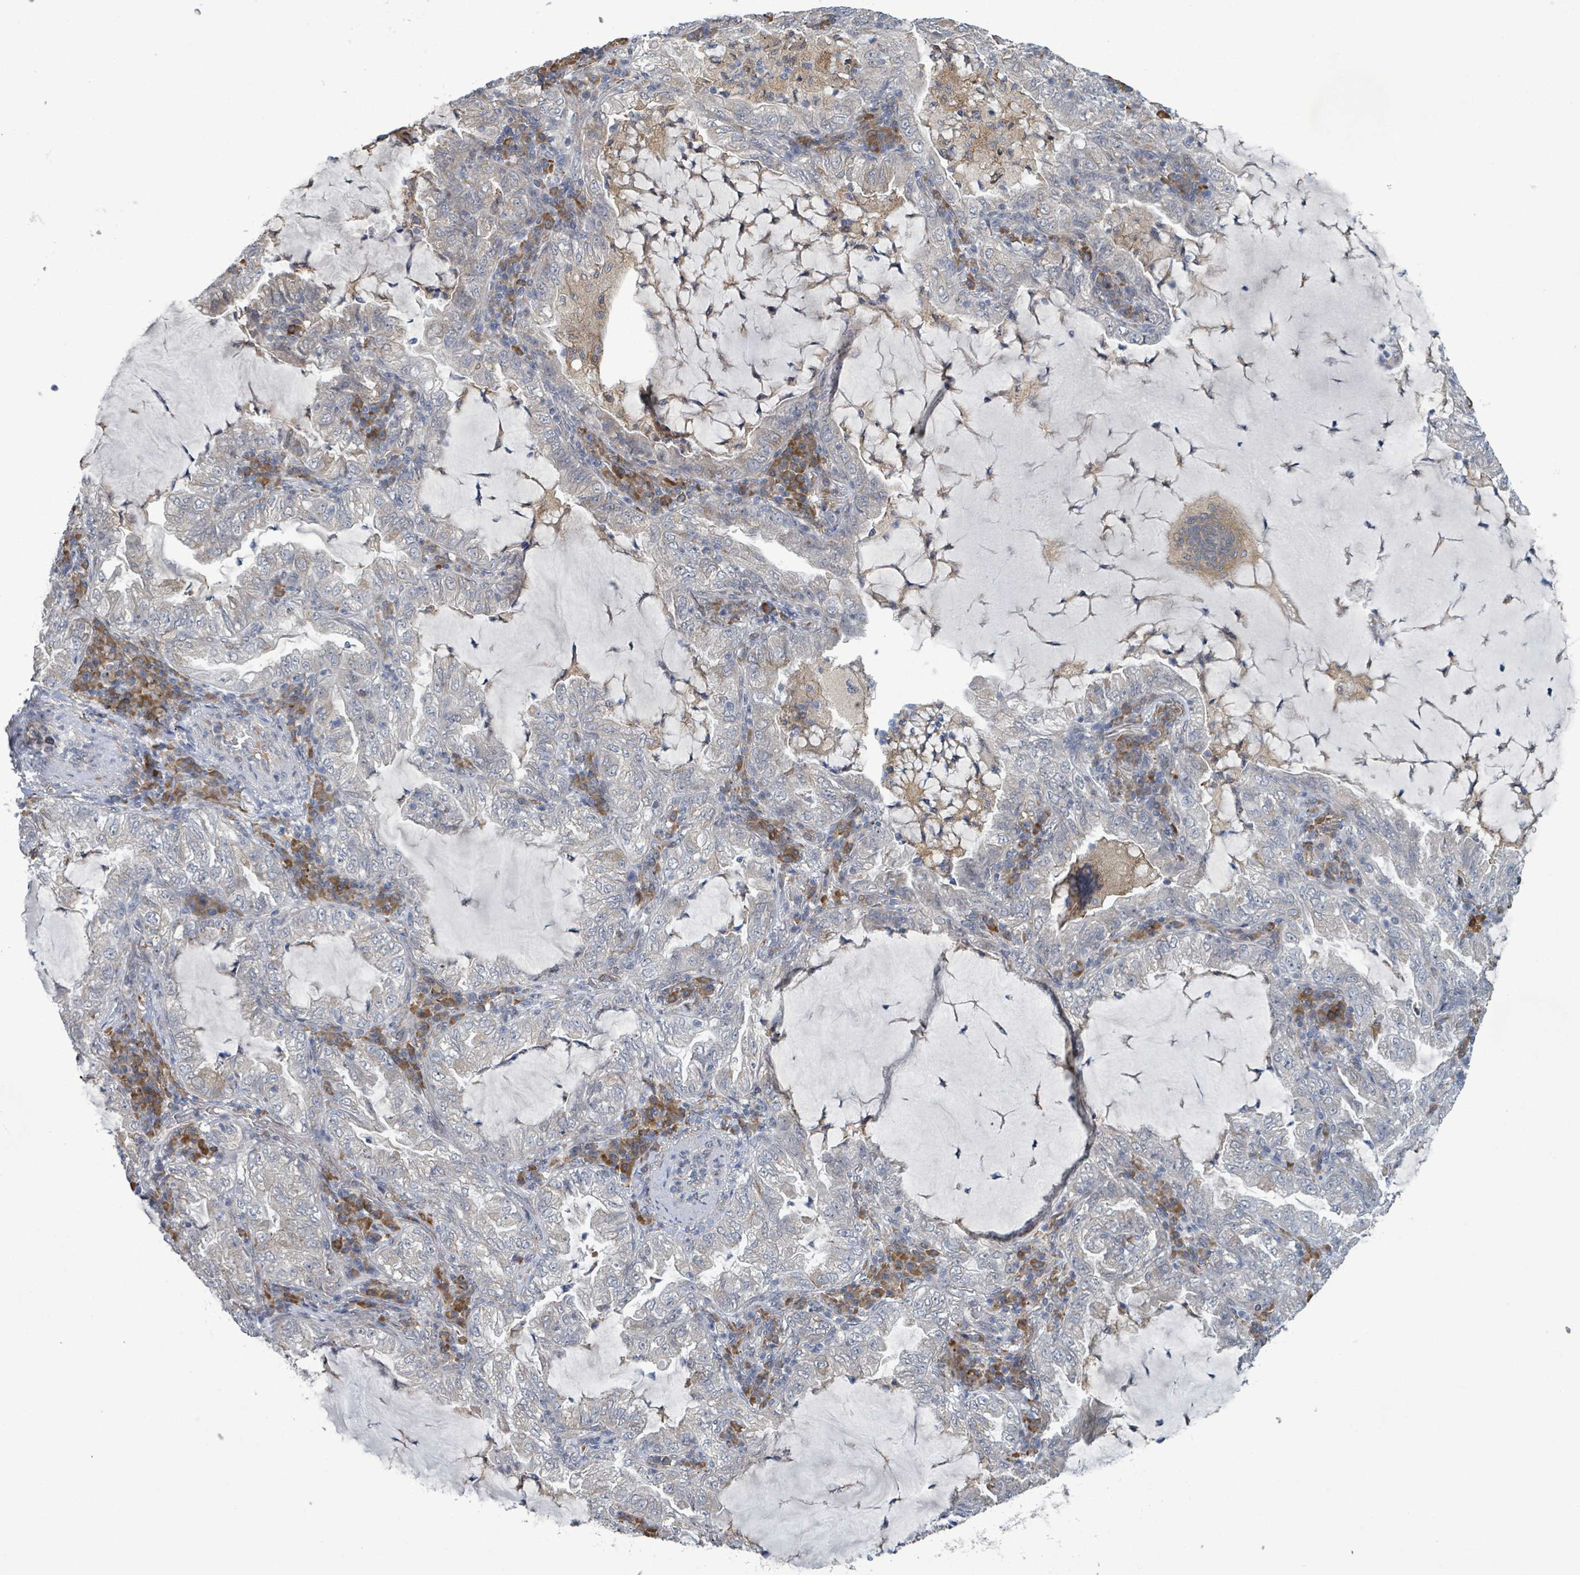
{"staining": {"intensity": "negative", "quantity": "none", "location": "none"}, "tissue": "lung cancer", "cell_type": "Tumor cells", "image_type": "cancer", "snomed": [{"axis": "morphology", "description": "Adenocarcinoma, NOS"}, {"axis": "topography", "description": "Lung"}], "caption": "Lung cancer was stained to show a protein in brown. There is no significant staining in tumor cells.", "gene": "SHROOM2", "patient": {"sex": "female", "age": 73}}